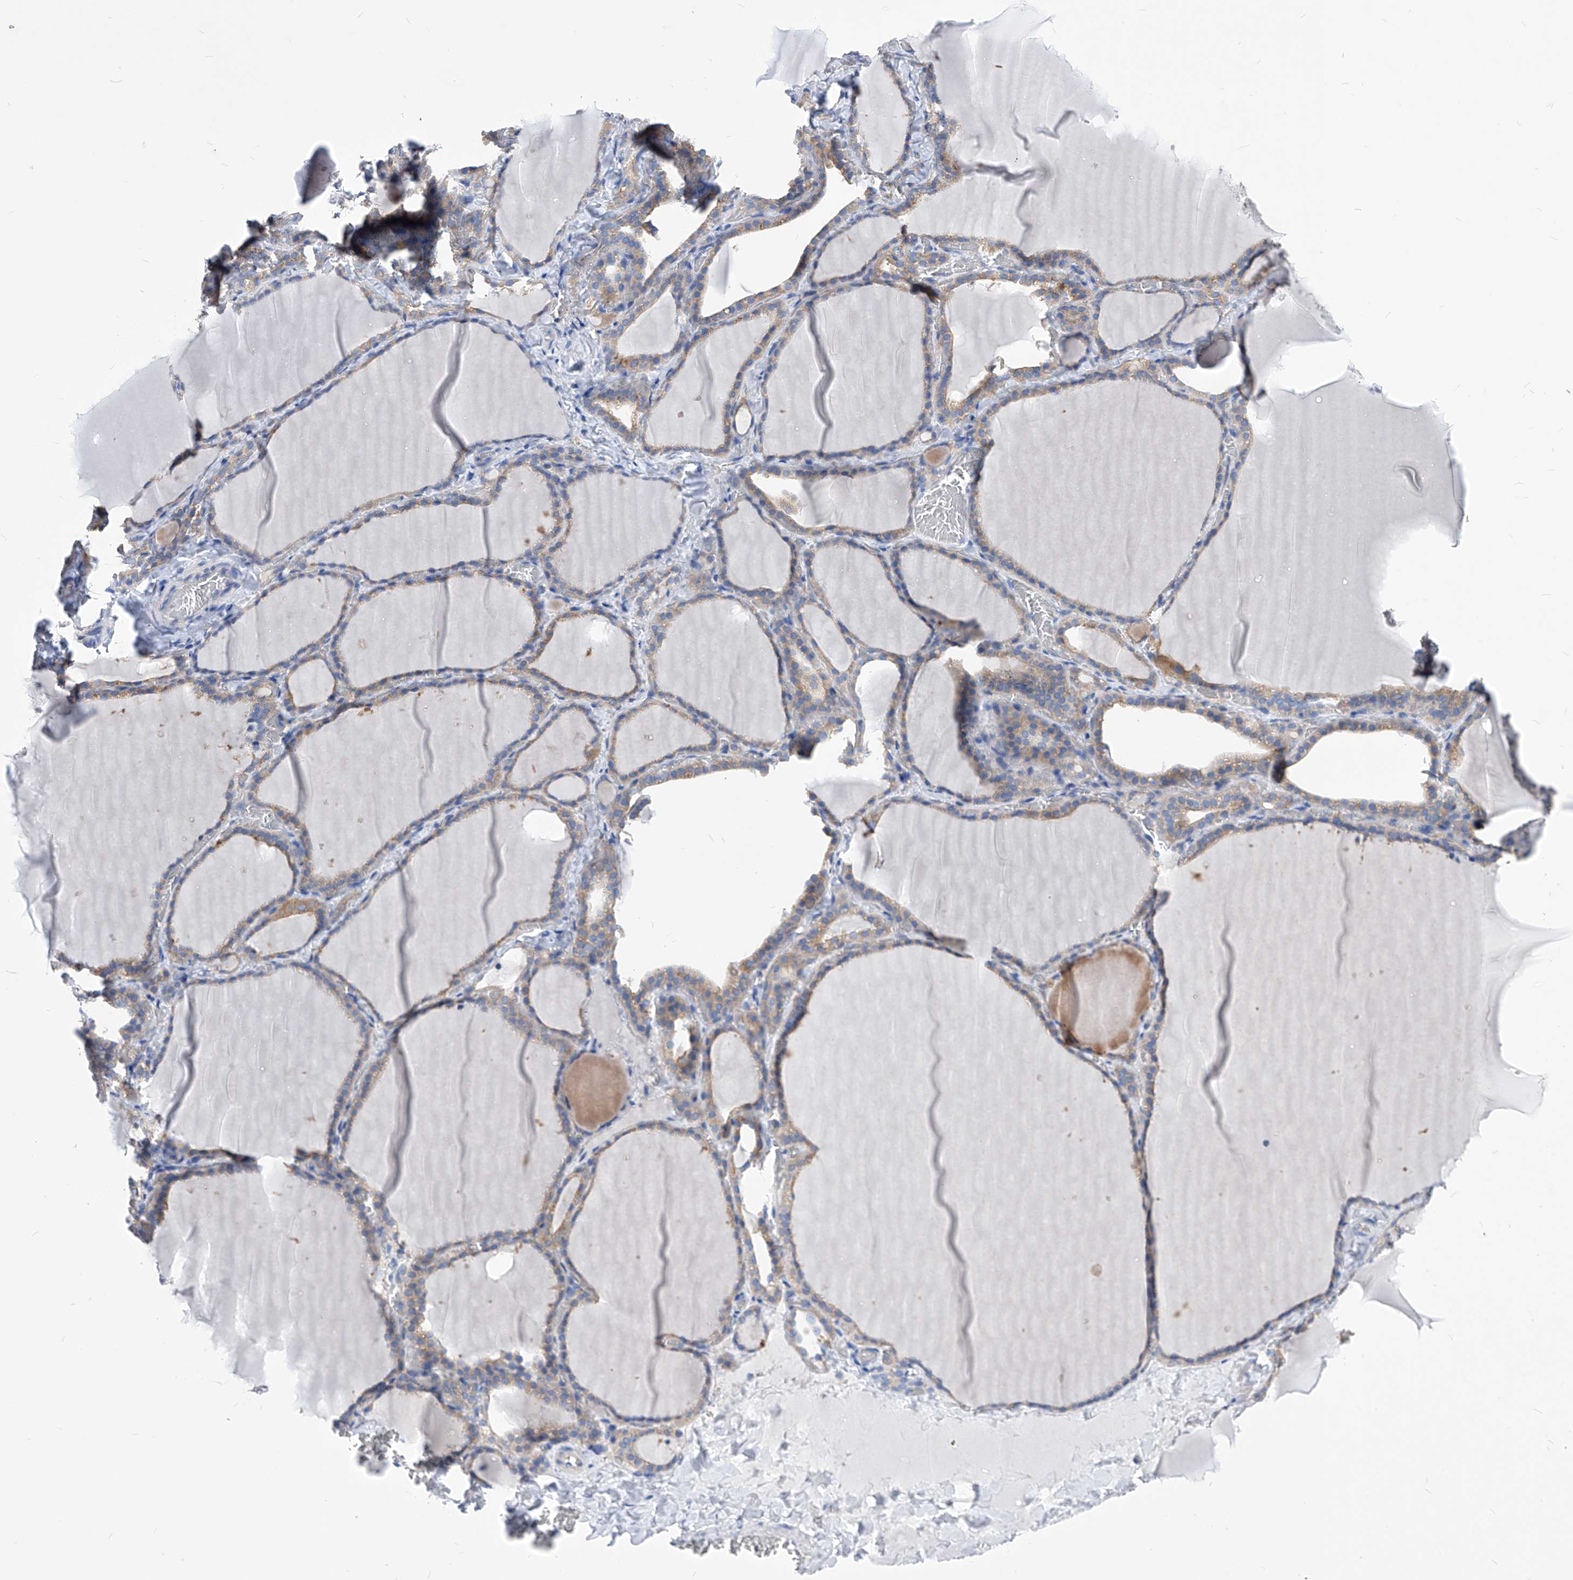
{"staining": {"intensity": "weak", "quantity": "25%-75%", "location": "cytoplasmic/membranous"}, "tissue": "thyroid gland", "cell_type": "Glandular cells", "image_type": "normal", "snomed": [{"axis": "morphology", "description": "Normal tissue, NOS"}, {"axis": "topography", "description": "Thyroid gland"}], "caption": "Weak cytoplasmic/membranous staining is identified in approximately 25%-75% of glandular cells in unremarkable thyroid gland. Using DAB (3,3'-diaminobenzidine) (brown) and hematoxylin (blue) stains, captured at high magnification using brightfield microscopy.", "gene": "XPNPEP1", "patient": {"sex": "female", "age": 22}}